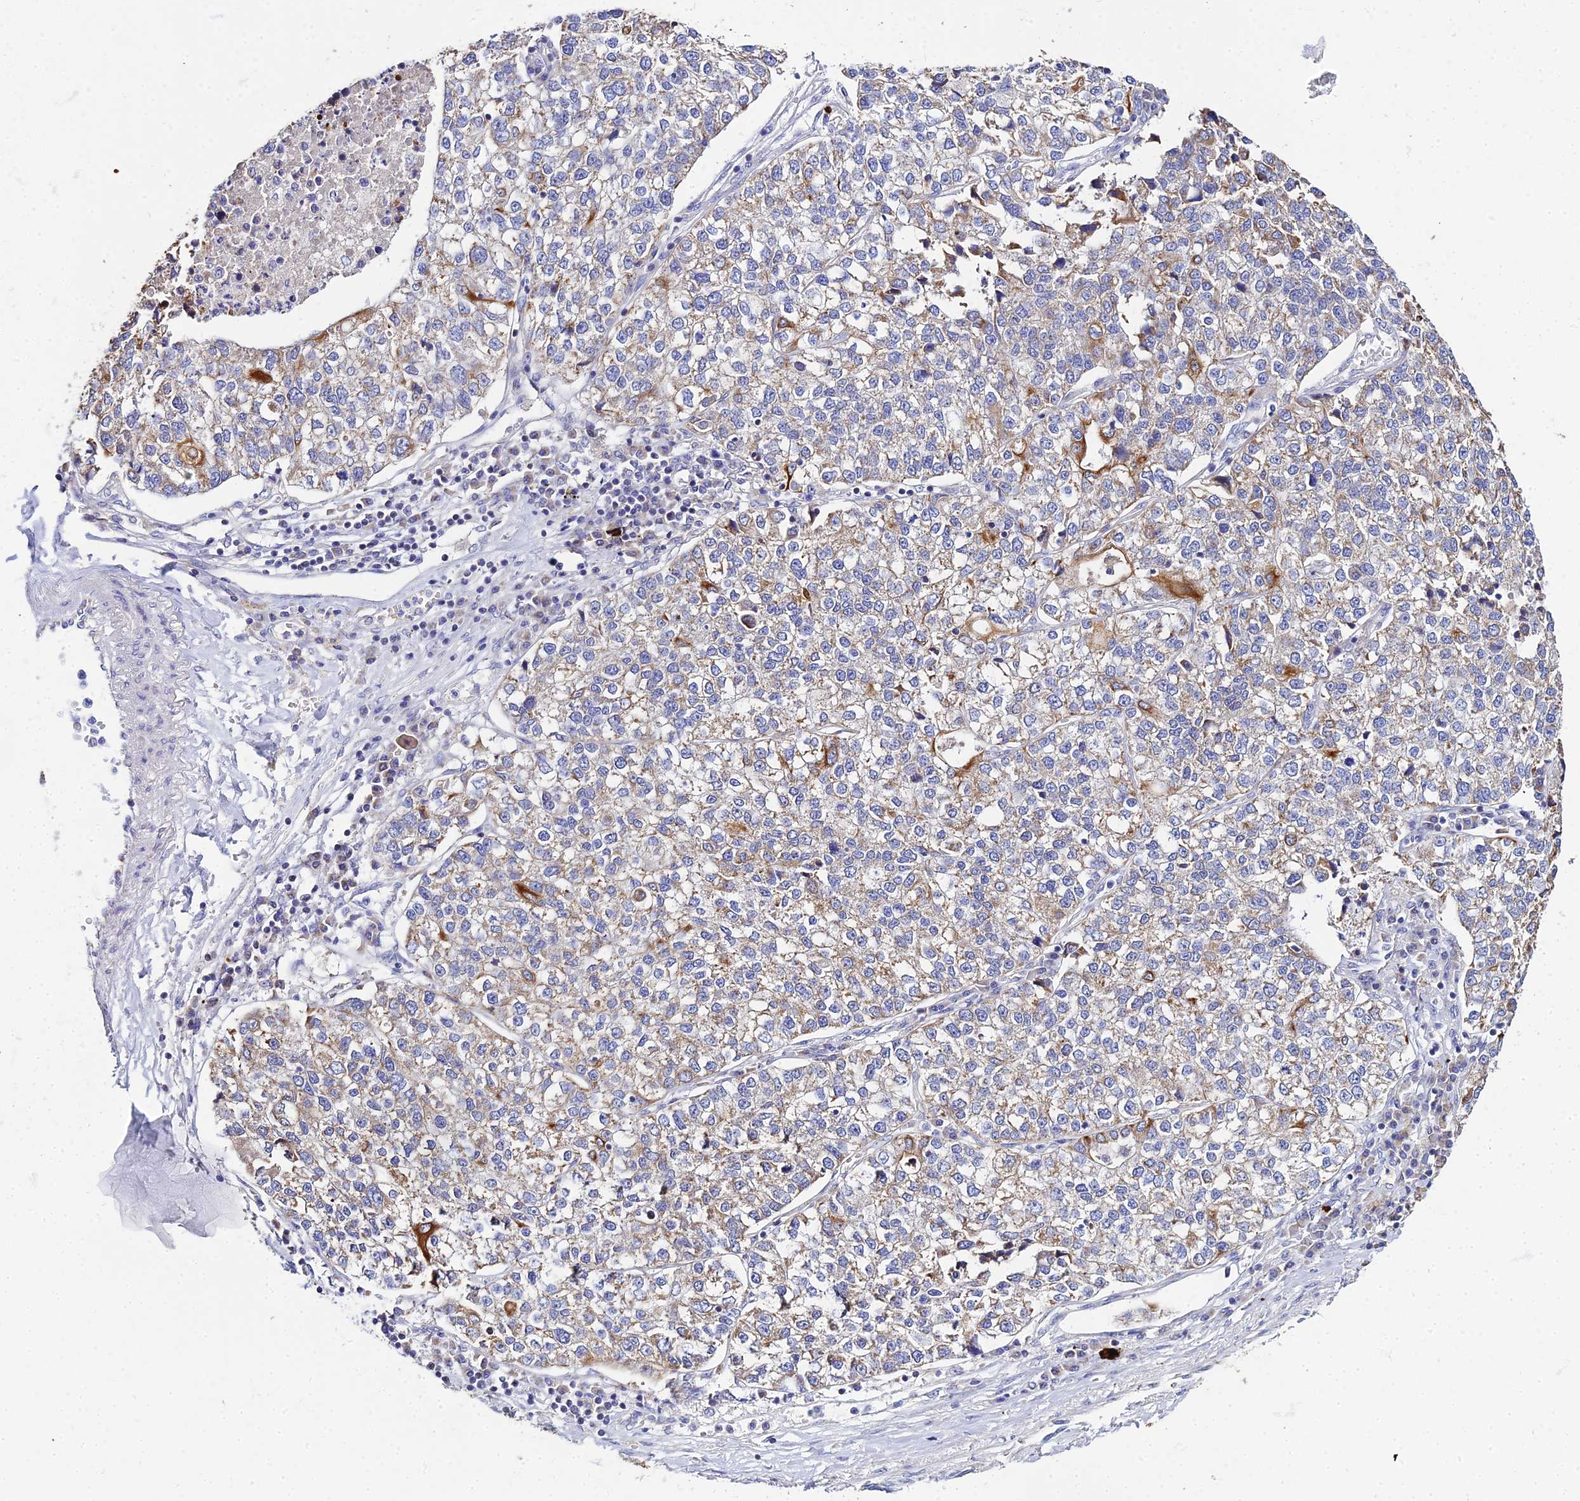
{"staining": {"intensity": "moderate", "quantity": ">75%", "location": "cytoplasmic/membranous"}, "tissue": "lung cancer", "cell_type": "Tumor cells", "image_type": "cancer", "snomed": [{"axis": "morphology", "description": "Adenocarcinoma, NOS"}, {"axis": "topography", "description": "Lung"}], "caption": "Protein staining exhibits moderate cytoplasmic/membranous expression in about >75% of tumor cells in lung adenocarcinoma. The staining is performed using DAB brown chromogen to label protein expression. The nuclei are counter-stained blue using hematoxylin.", "gene": "ZXDA", "patient": {"sex": "male", "age": 49}}